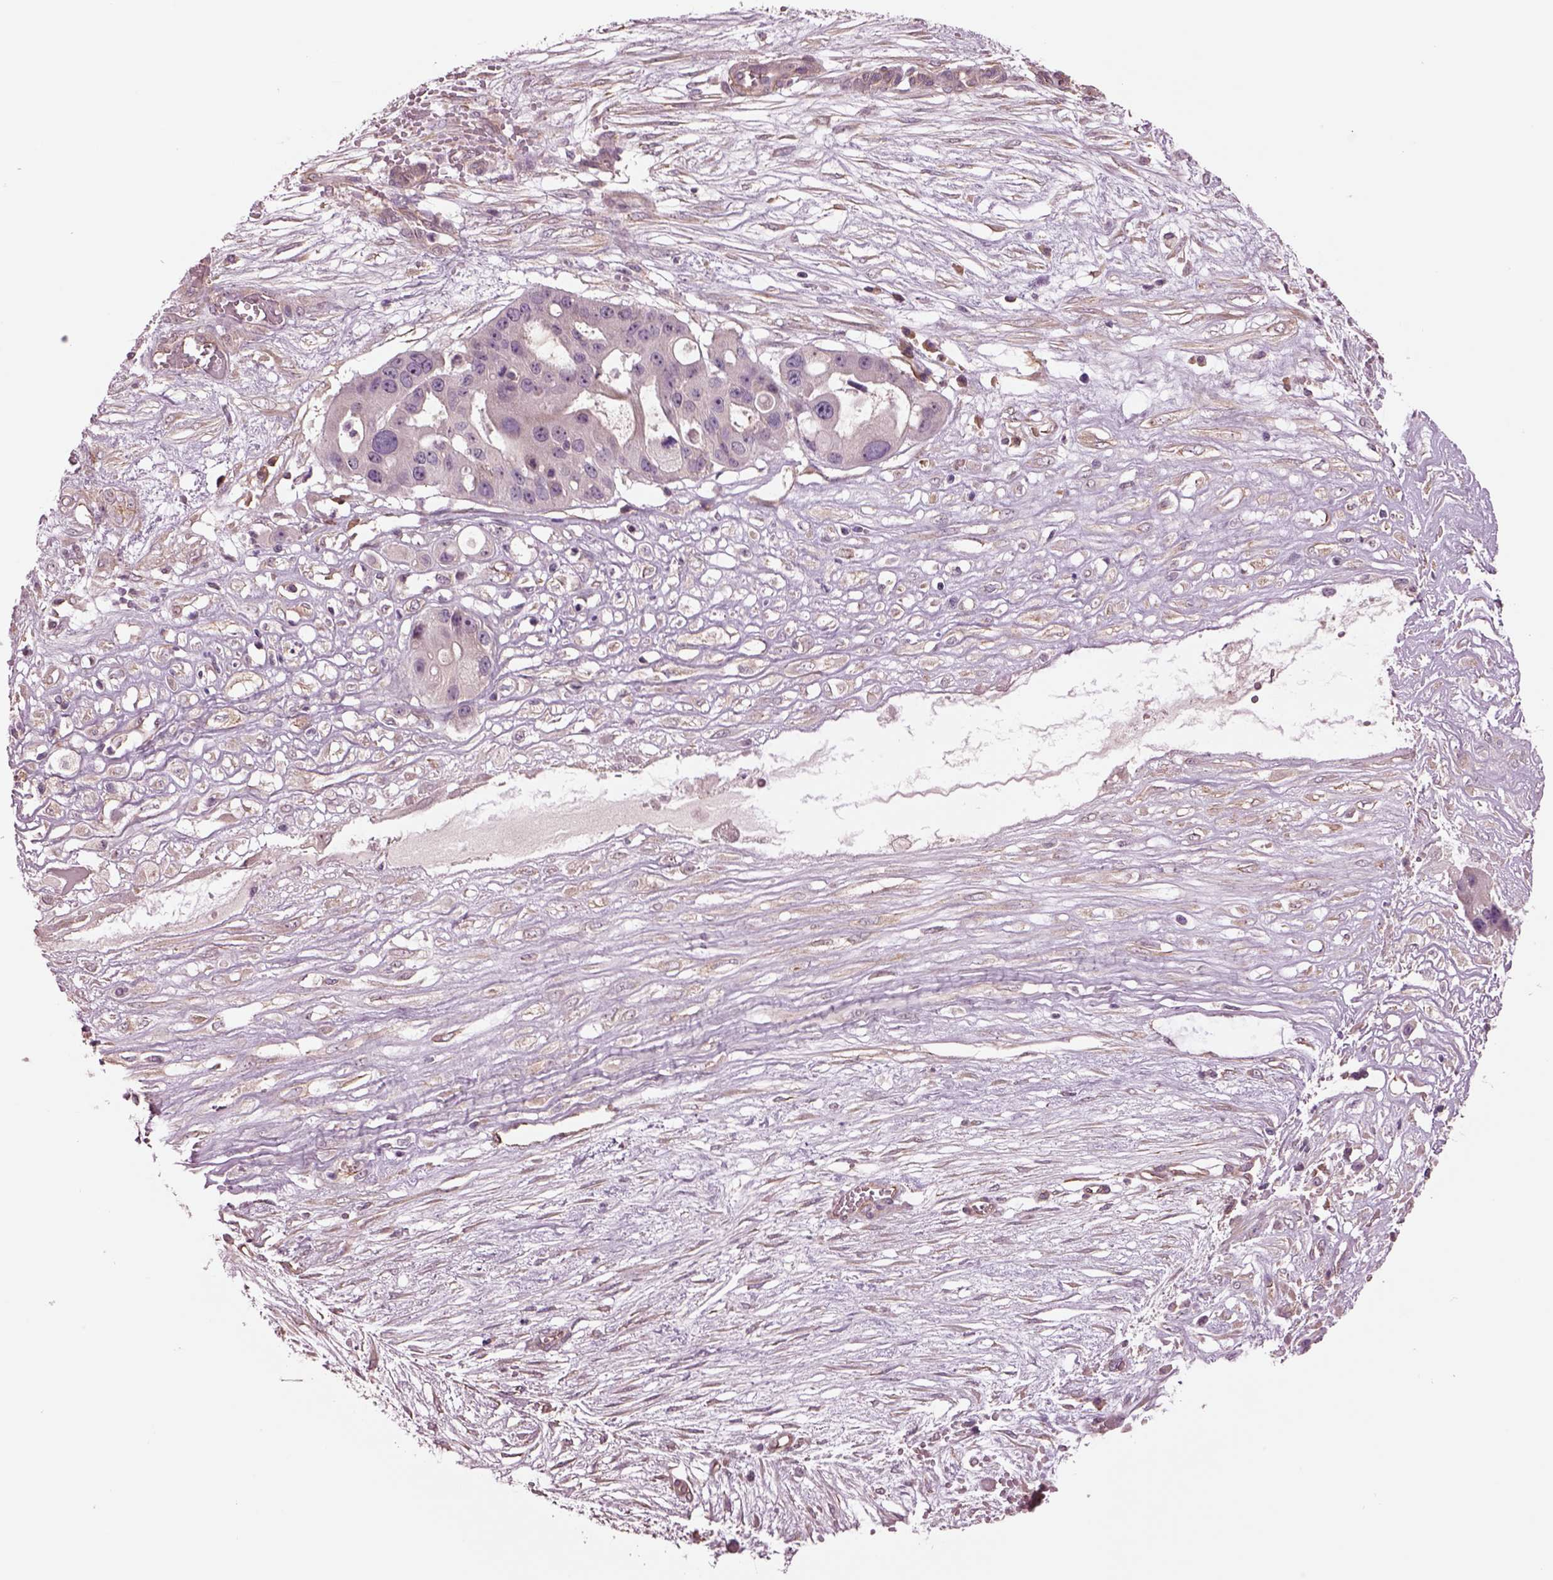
{"staining": {"intensity": "negative", "quantity": "none", "location": "none"}, "tissue": "ovarian cancer", "cell_type": "Tumor cells", "image_type": "cancer", "snomed": [{"axis": "morphology", "description": "Cystadenocarcinoma, serous, NOS"}, {"axis": "topography", "description": "Ovary"}], "caption": "The photomicrograph exhibits no significant staining in tumor cells of serous cystadenocarcinoma (ovarian).", "gene": "HTR1B", "patient": {"sex": "female", "age": 56}}